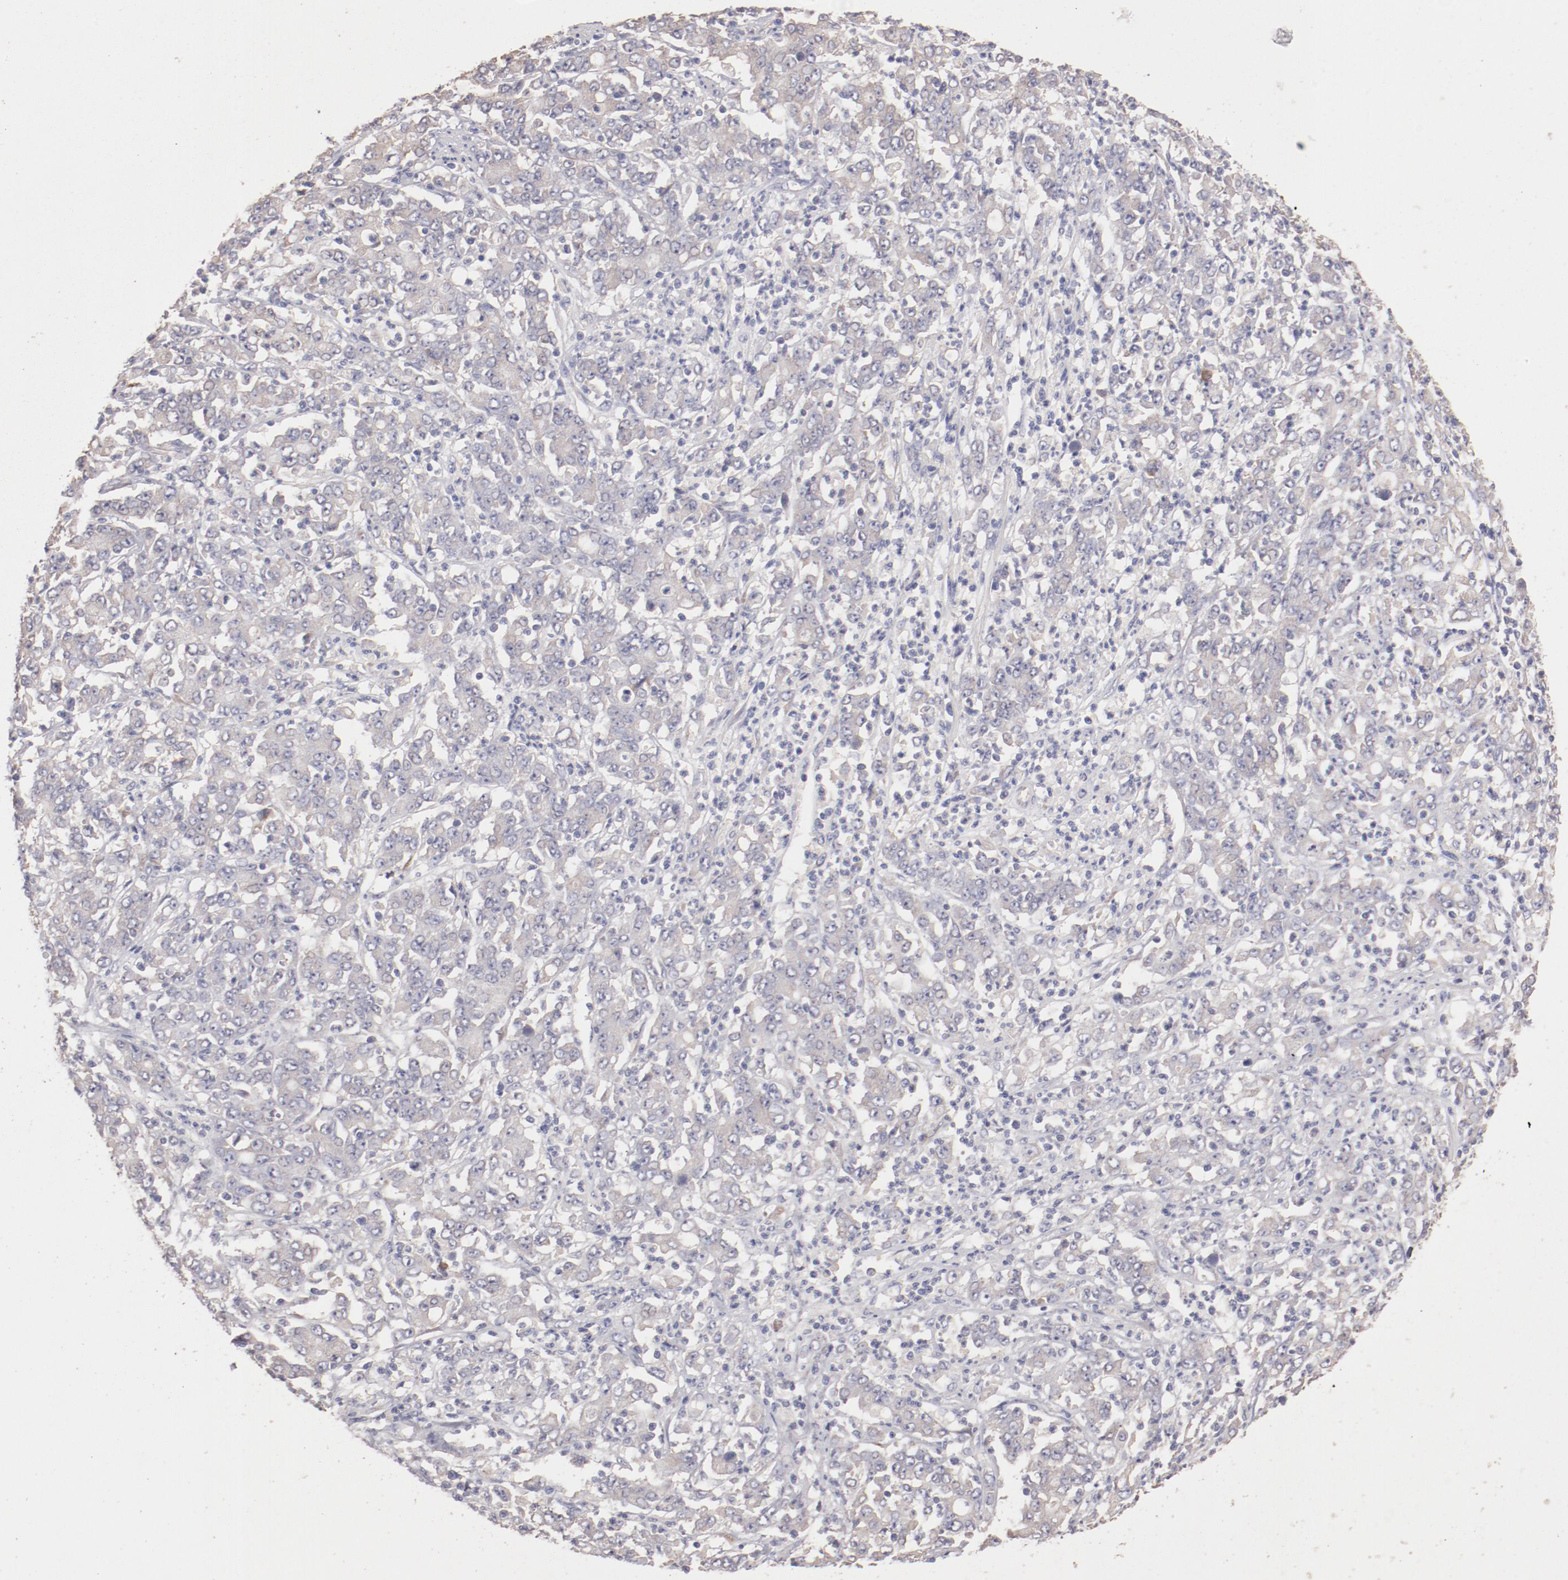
{"staining": {"intensity": "weak", "quantity": "<25%", "location": "cytoplasmic/membranous"}, "tissue": "stomach cancer", "cell_type": "Tumor cells", "image_type": "cancer", "snomed": [{"axis": "morphology", "description": "Adenocarcinoma, NOS"}, {"axis": "topography", "description": "Stomach, lower"}], "caption": "DAB (3,3'-diaminobenzidine) immunohistochemical staining of human stomach cancer (adenocarcinoma) exhibits no significant positivity in tumor cells. The staining is performed using DAB brown chromogen with nuclei counter-stained in using hematoxylin.", "gene": "ENTPD5", "patient": {"sex": "female", "age": 71}}